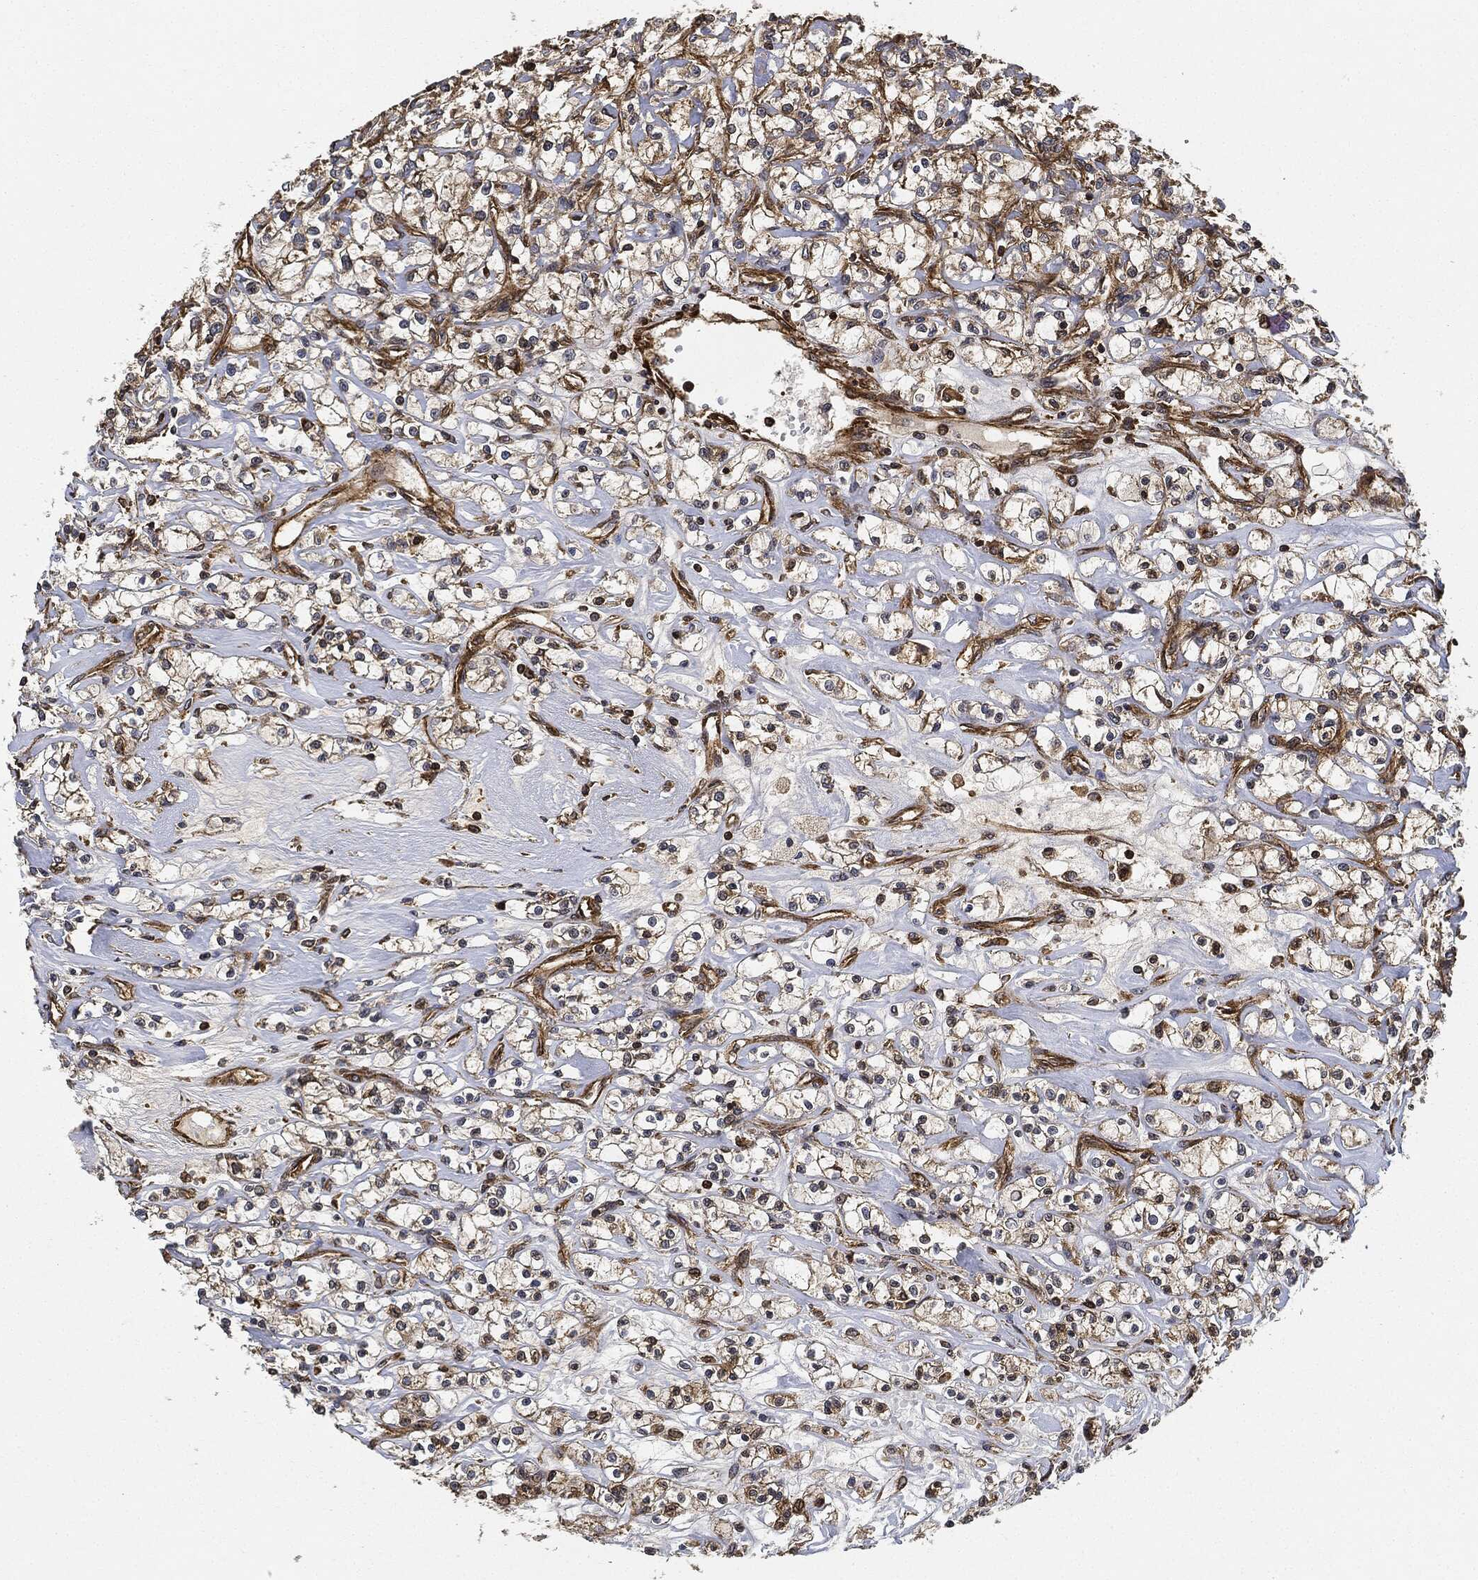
{"staining": {"intensity": "moderate", "quantity": "<25%", "location": "cytoplasmic/membranous"}, "tissue": "renal cancer", "cell_type": "Tumor cells", "image_type": "cancer", "snomed": [{"axis": "morphology", "description": "Adenocarcinoma, NOS"}, {"axis": "topography", "description": "Kidney"}], "caption": "Immunohistochemical staining of adenocarcinoma (renal) shows low levels of moderate cytoplasmic/membranous positivity in approximately <25% of tumor cells.", "gene": "CEP290", "patient": {"sex": "female", "age": 59}}